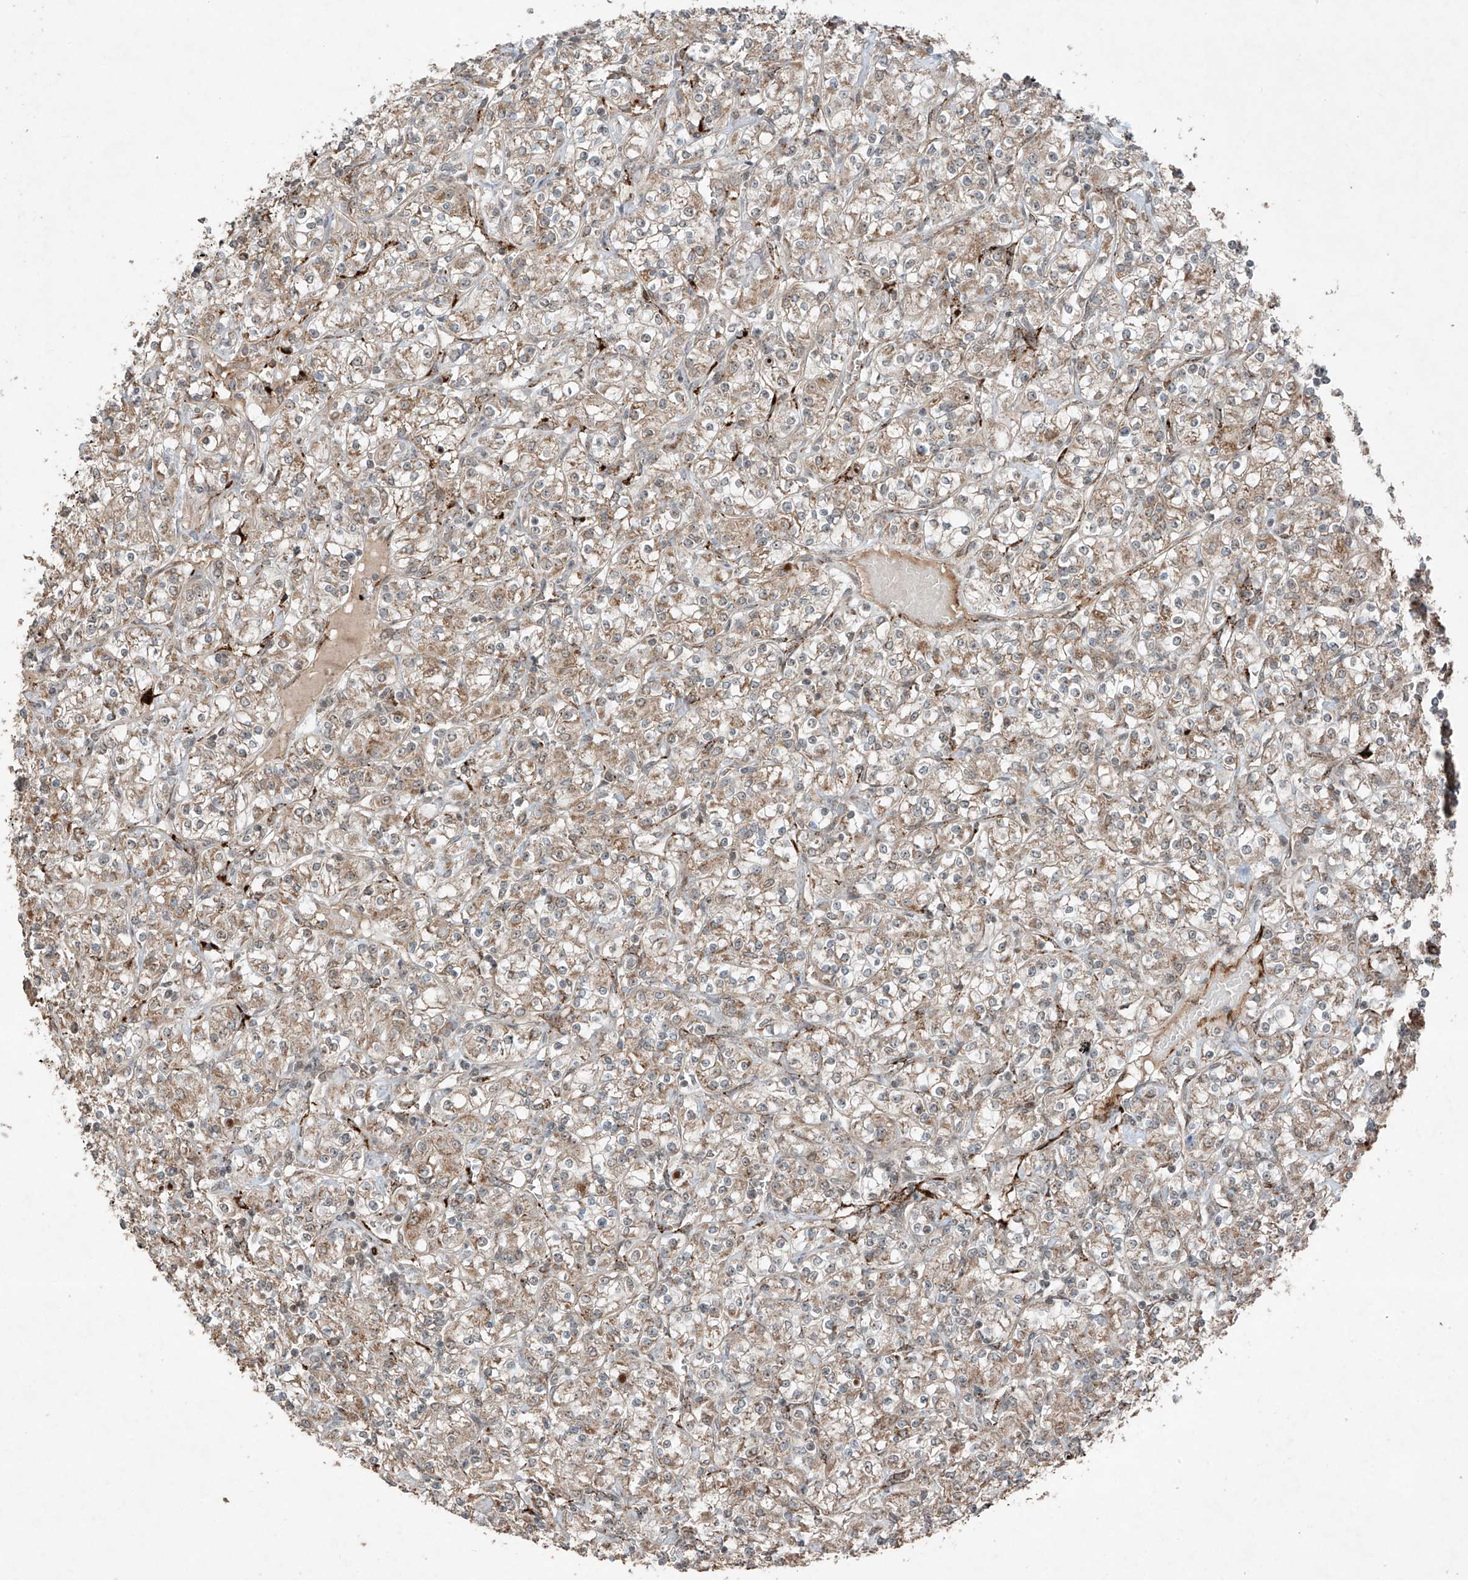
{"staining": {"intensity": "weak", "quantity": ">75%", "location": "cytoplasmic/membranous"}, "tissue": "renal cancer", "cell_type": "Tumor cells", "image_type": "cancer", "snomed": [{"axis": "morphology", "description": "Adenocarcinoma, NOS"}, {"axis": "topography", "description": "Kidney"}], "caption": "Weak cytoplasmic/membranous expression for a protein is appreciated in approximately >75% of tumor cells of adenocarcinoma (renal) using IHC.", "gene": "ZNF620", "patient": {"sex": "male", "age": 77}}